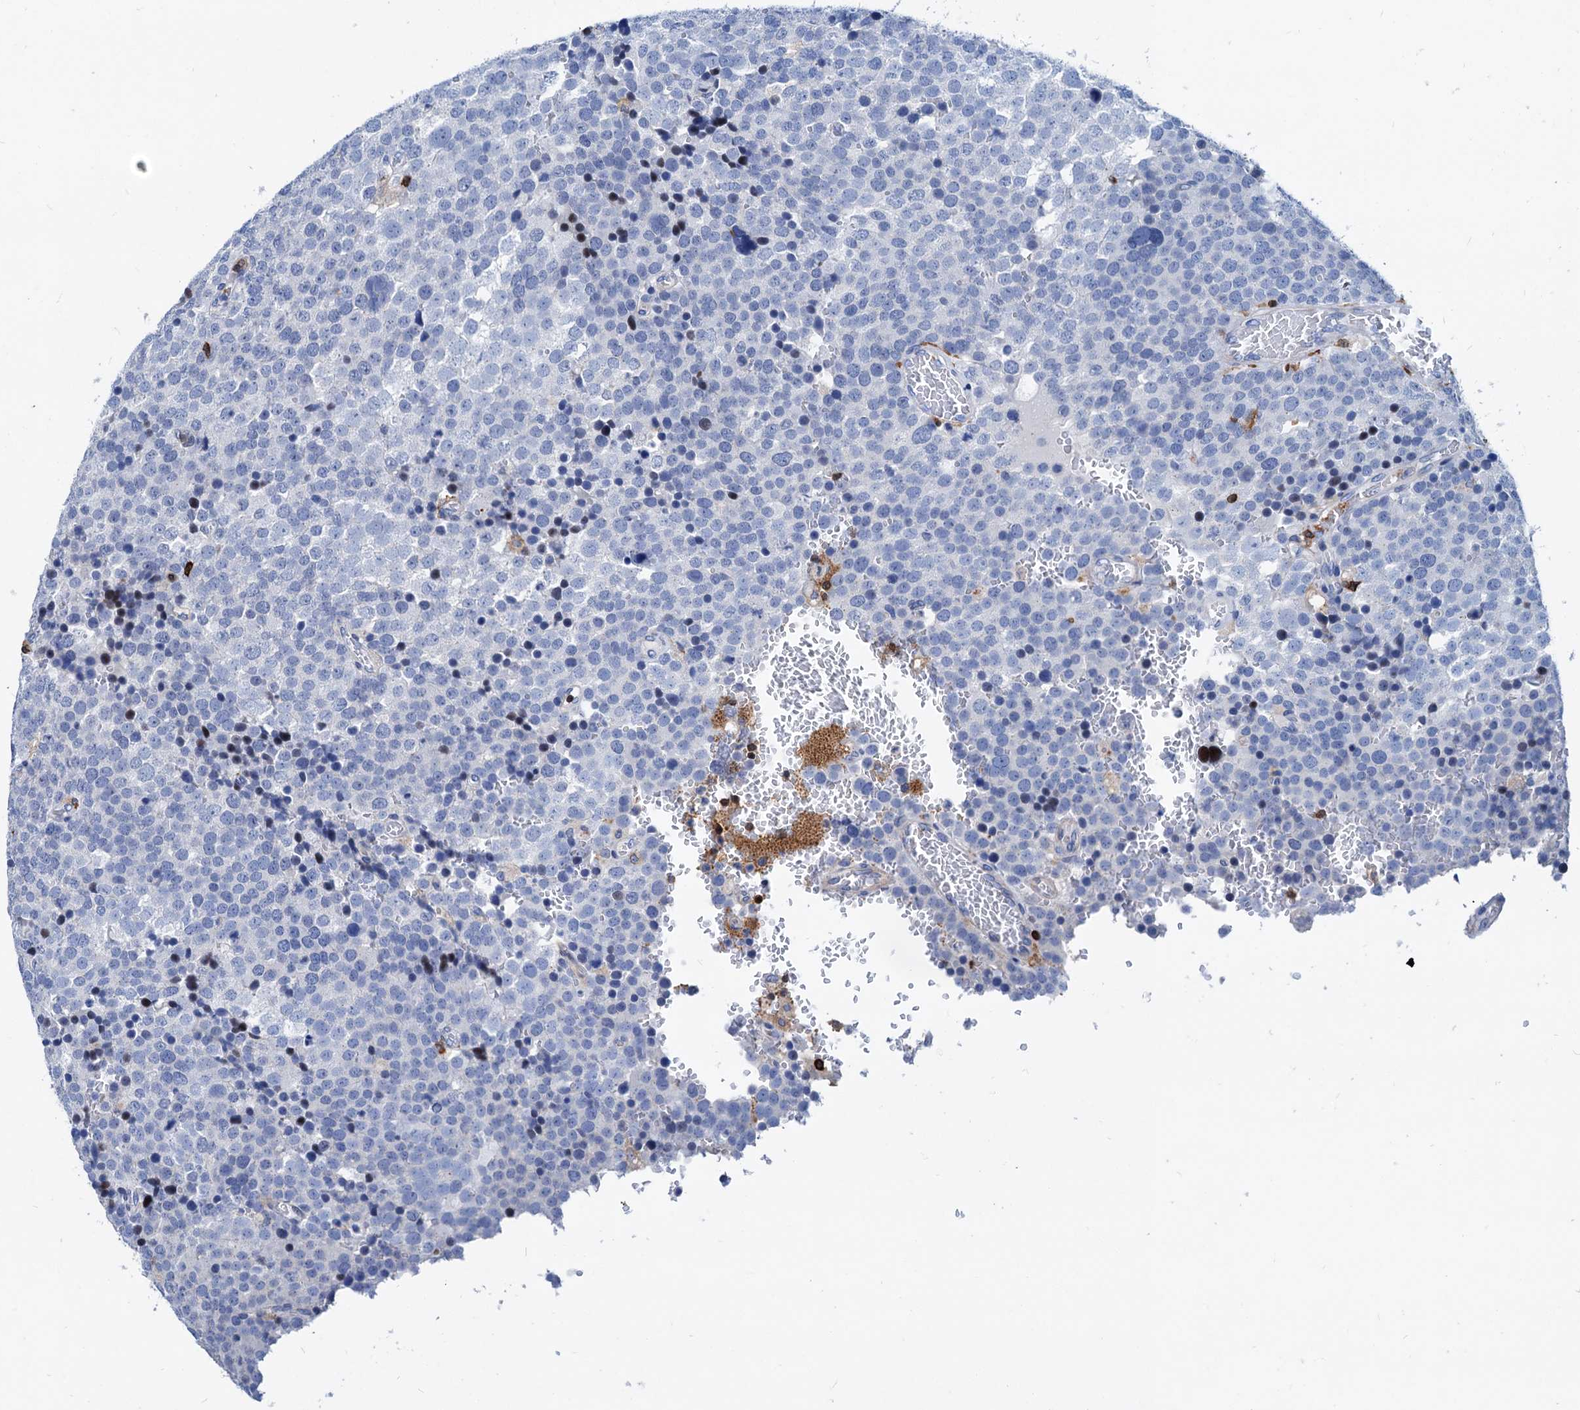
{"staining": {"intensity": "negative", "quantity": "none", "location": "none"}, "tissue": "testis cancer", "cell_type": "Tumor cells", "image_type": "cancer", "snomed": [{"axis": "morphology", "description": "Seminoma, NOS"}, {"axis": "topography", "description": "Testis"}], "caption": "Immunohistochemical staining of human testis seminoma demonstrates no significant expression in tumor cells.", "gene": "LCP2", "patient": {"sex": "male", "age": 71}}